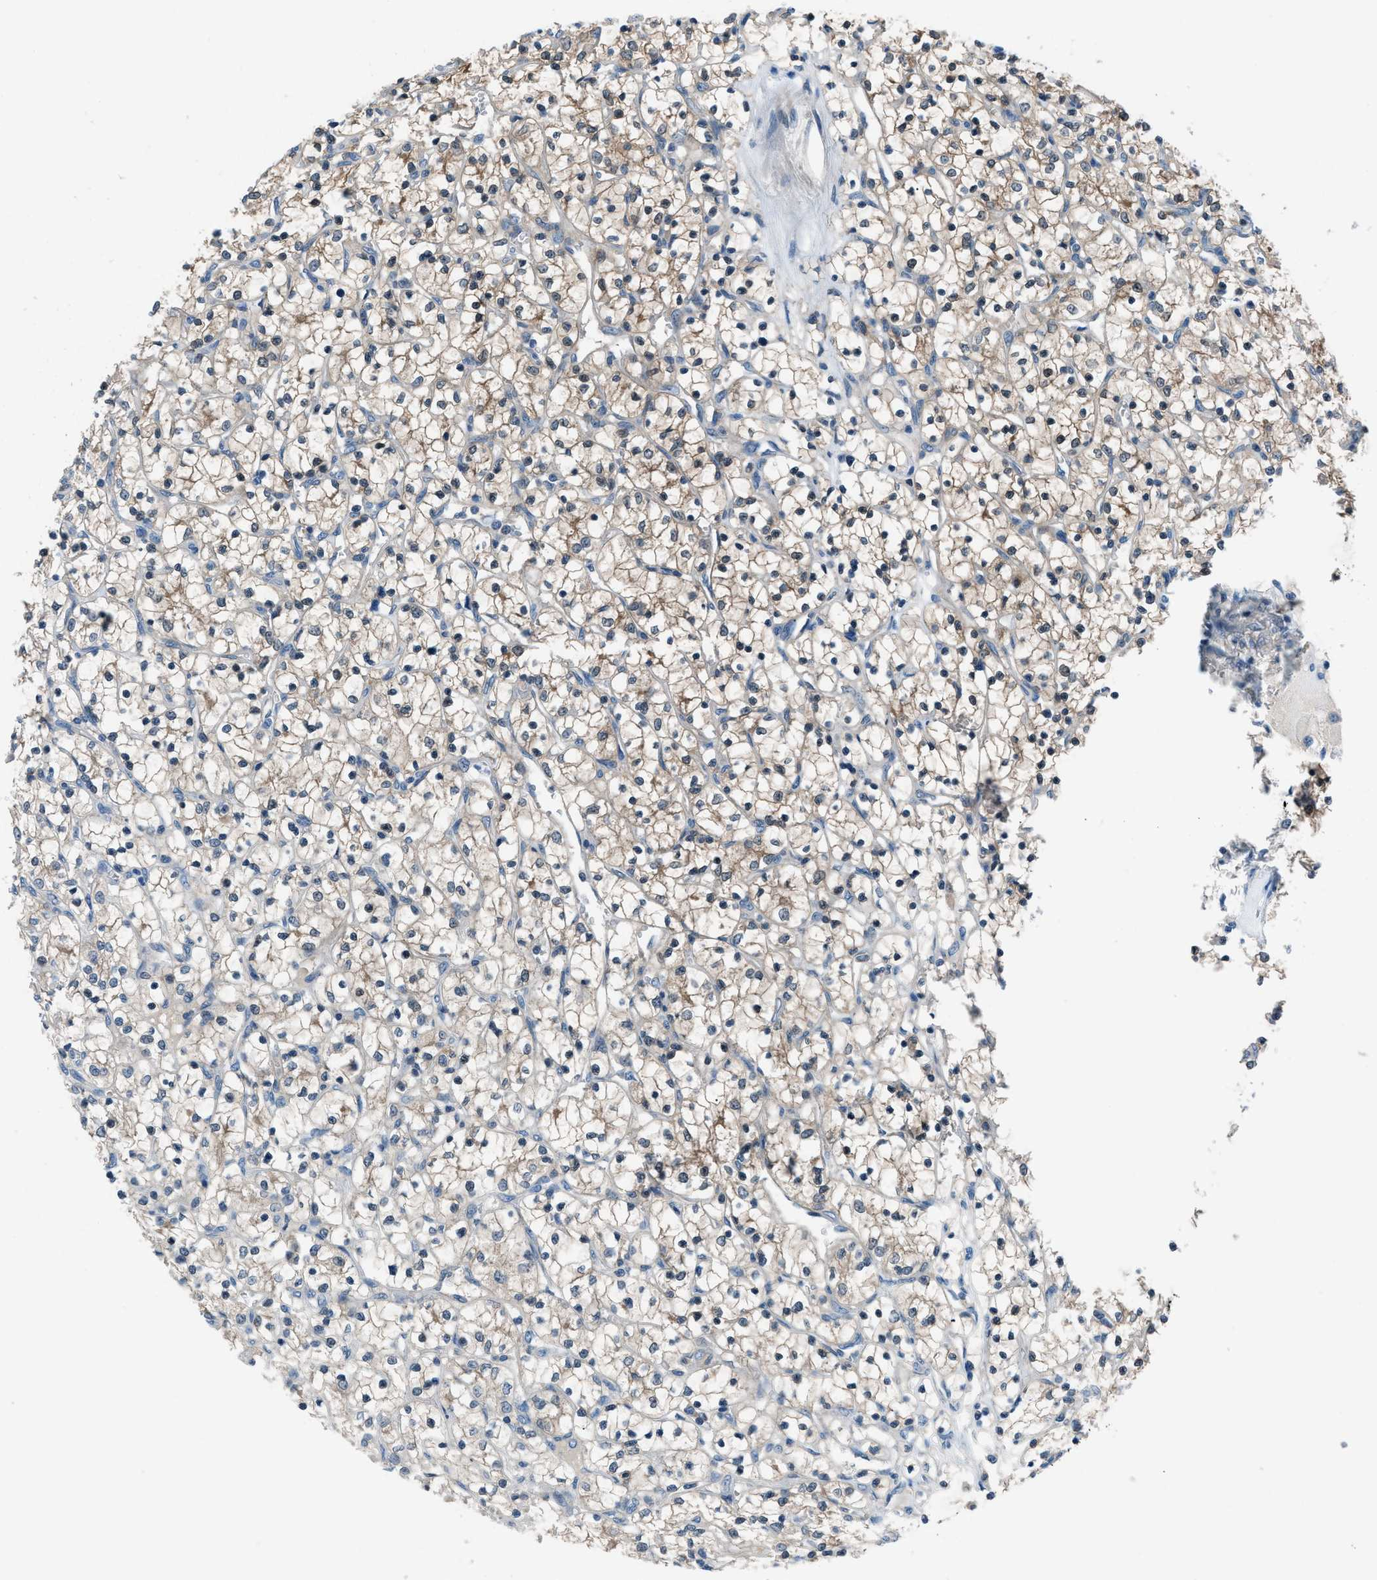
{"staining": {"intensity": "moderate", "quantity": ">75%", "location": "cytoplasmic/membranous"}, "tissue": "renal cancer", "cell_type": "Tumor cells", "image_type": "cancer", "snomed": [{"axis": "morphology", "description": "Adenocarcinoma, NOS"}, {"axis": "topography", "description": "Kidney"}], "caption": "Protein expression by immunohistochemistry (IHC) exhibits moderate cytoplasmic/membranous staining in approximately >75% of tumor cells in renal cancer (adenocarcinoma).", "gene": "ACP1", "patient": {"sex": "female", "age": 69}}